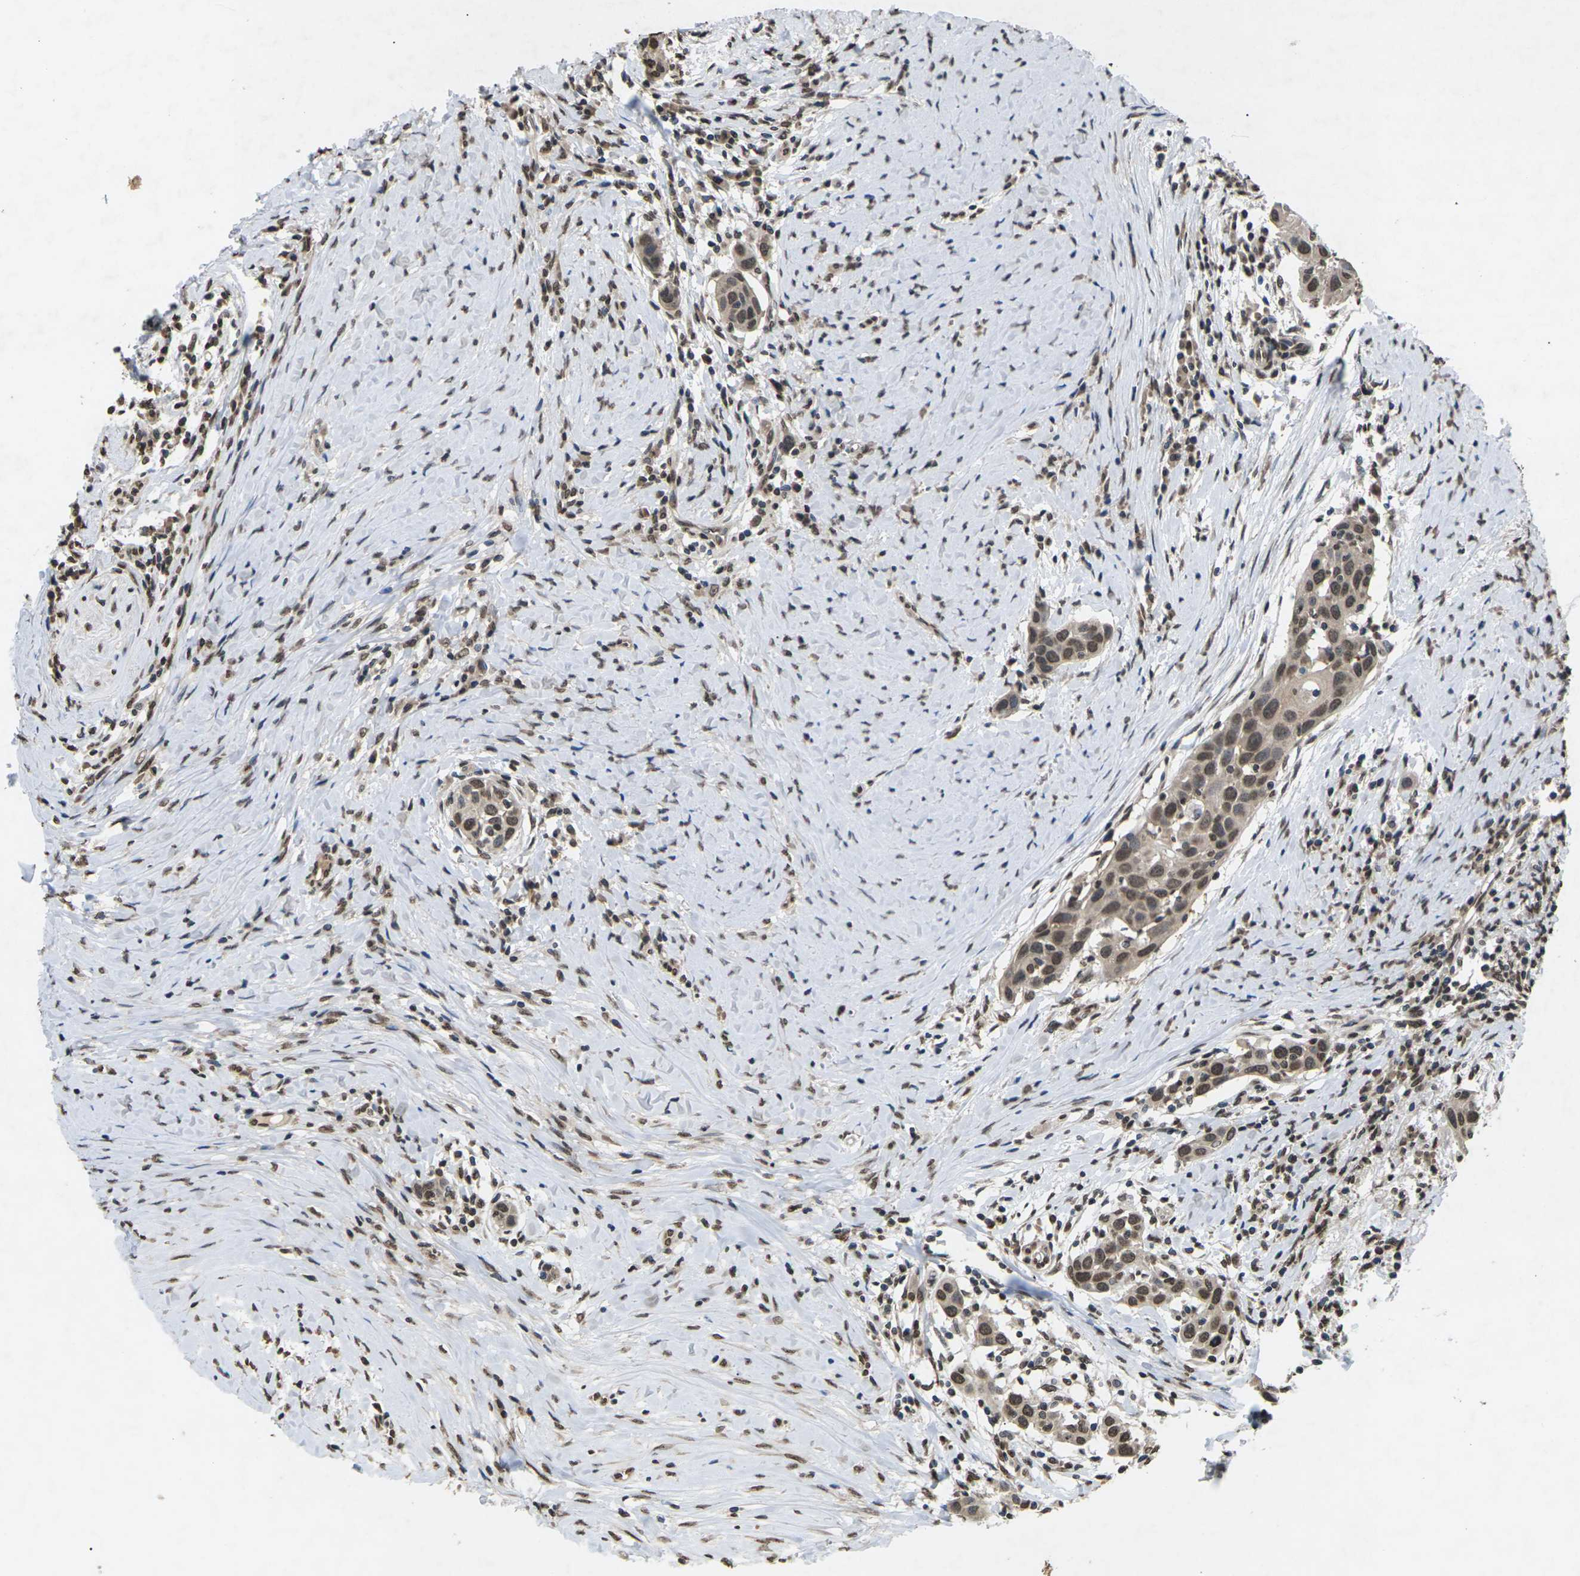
{"staining": {"intensity": "moderate", "quantity": ">75%", "location": "nuclear"}, "tissue": "head and neck cancer", "cell_type": "Tumor cells", "image_type": "cancer", "snomed": [{"axis": "morphology", "description": "Squamous cell carcinoma, NOS"}, {"axis": "topography", "description": "Oral tissue"}, {"axis": "topography", "description": "Head-Neck"}], "caption": "Immunohistochemical staining of head and neck cancer shows moderate nuclear protein staining in about >75% of tumor cells.", "gene": "EMSY", "patient": {"sex": "female", "age": 50}}